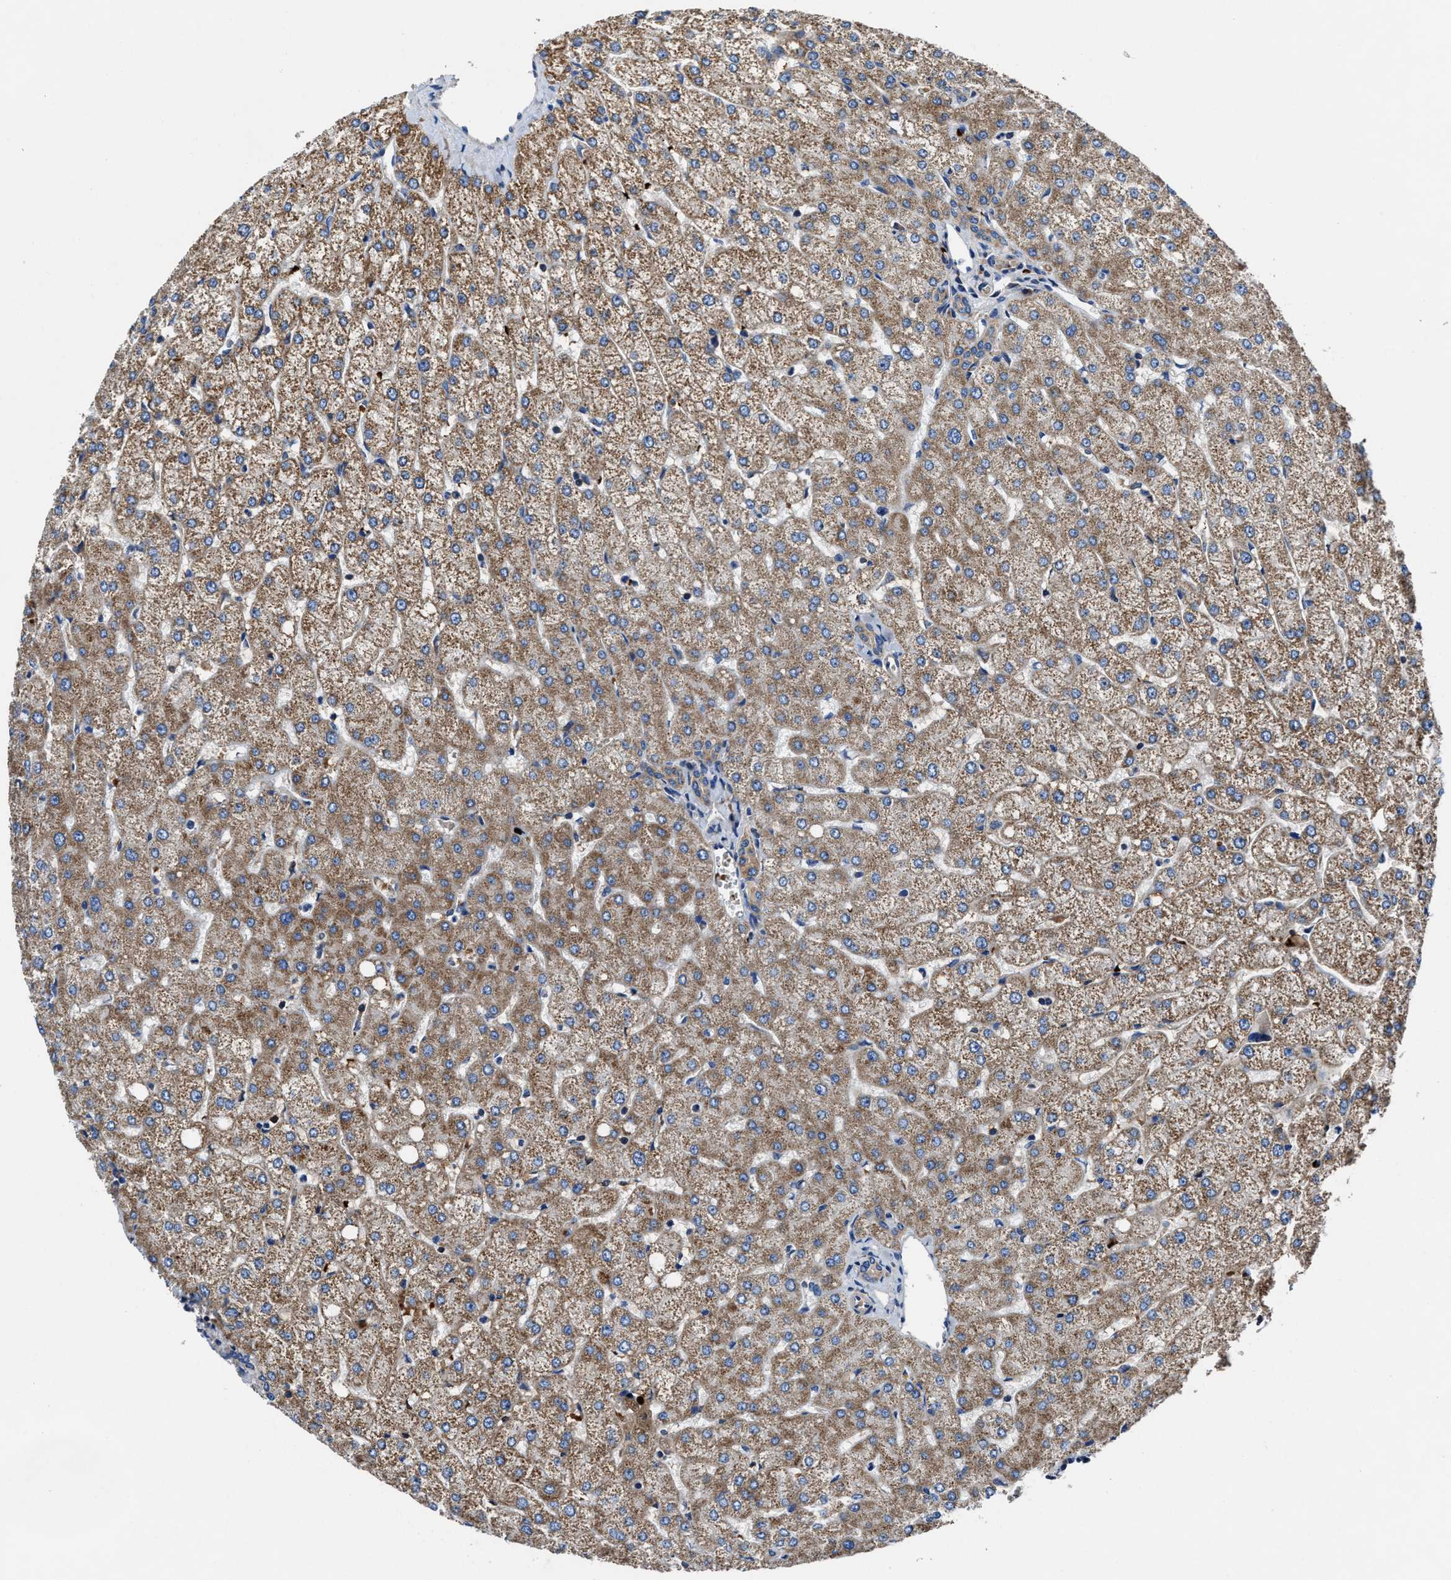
{"staining": {"intensity": "weak", "quantity": "<25%", "location": "cytoplasmic/membranous"}, "tissue": "liver", "cell_type": "Cholangiocytes", "image_type": "normal", "snomed": [{"axis": "morphology", "description": "Normal tissue, NOS"}, {"axis": "topography", "description": "Liver"}], "caption": "Immunohistochemical staining of unremarkable human liver exhibits no significant staining in cholangiocytes.", "gene": "PHLPP1", "patient": {"sex": "female", "age": 54}}